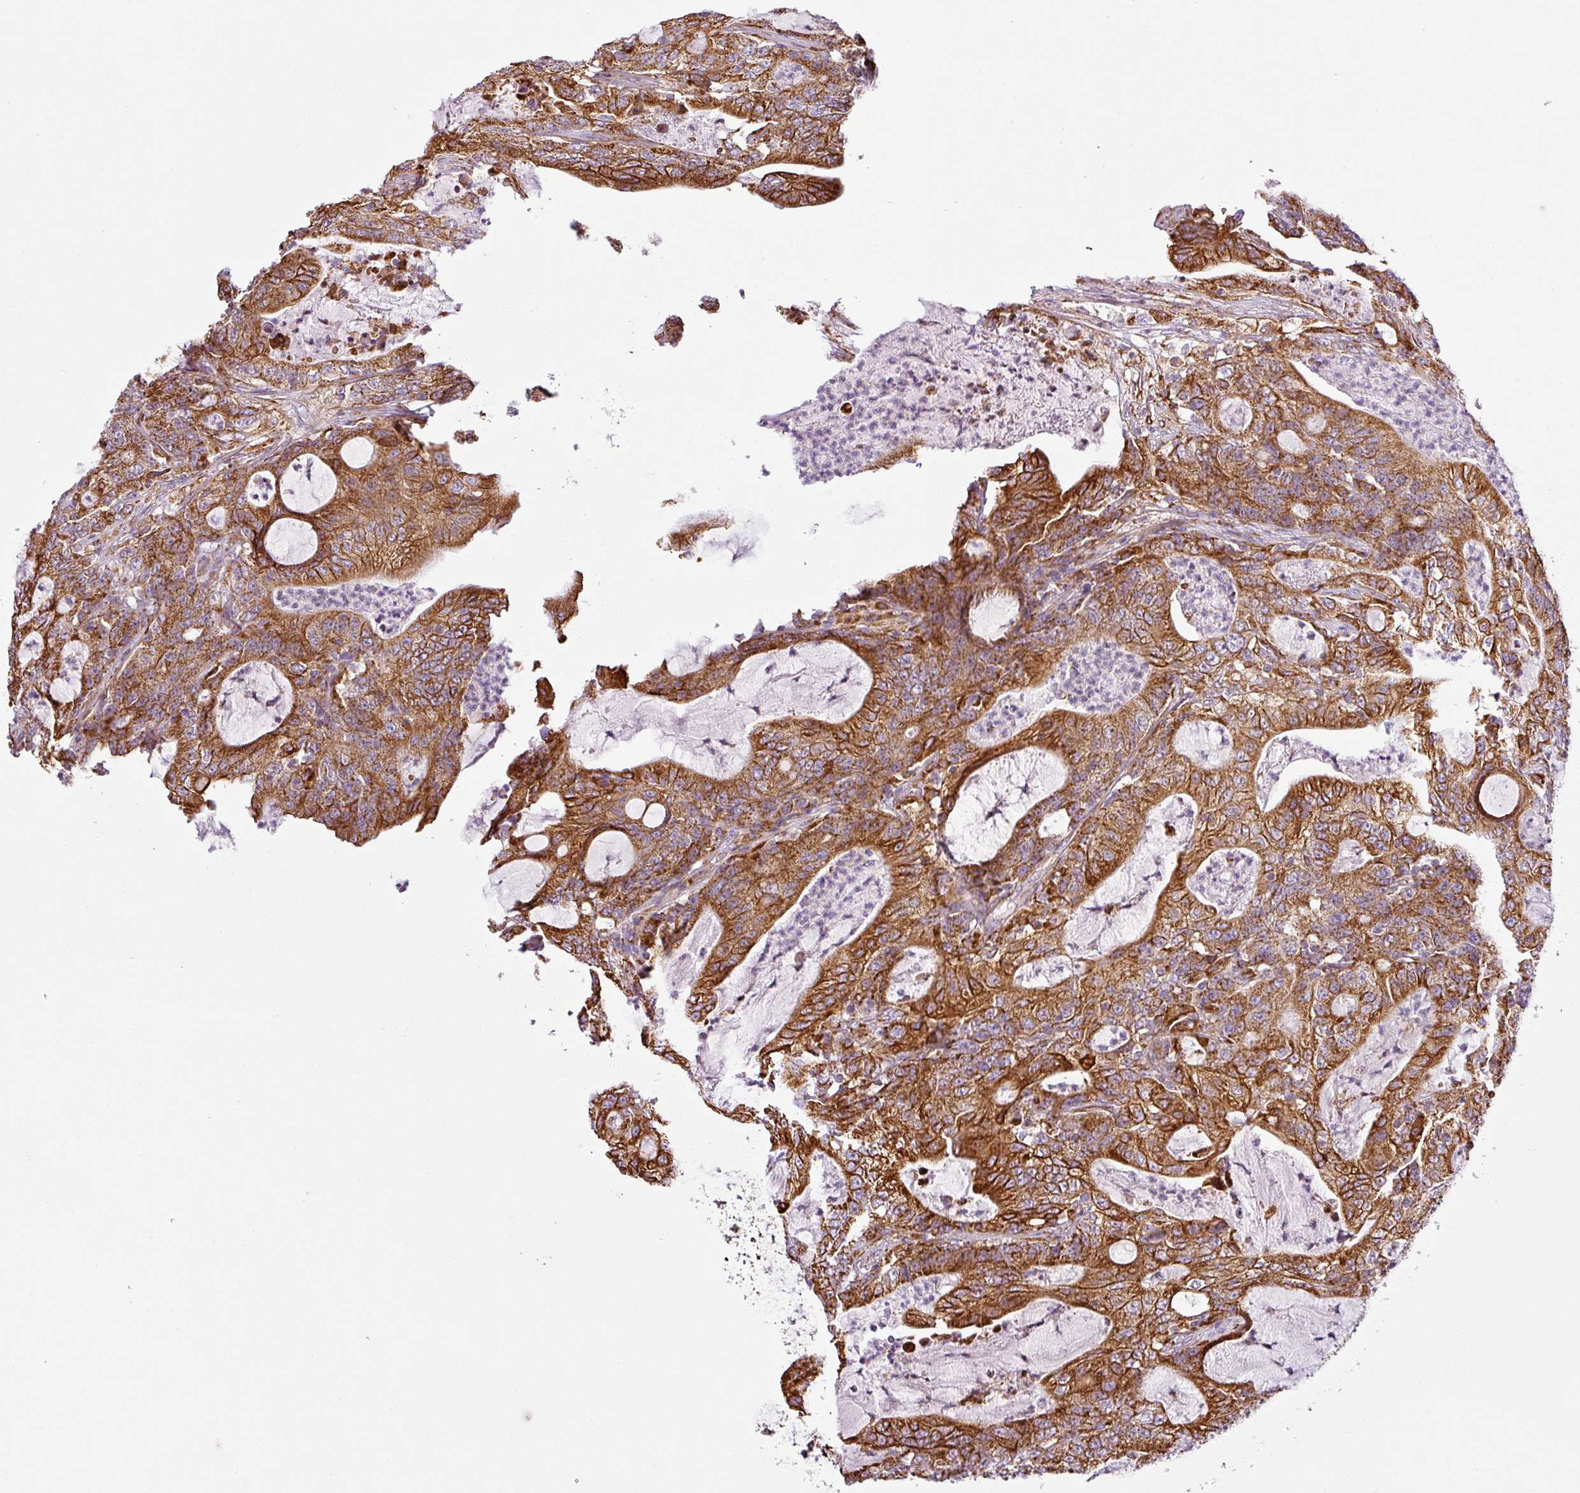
{"staining": {"intensity": "strong", "quantity": ">75%", "location": "cytoplasmic/membranous"}, "tissue": "colorectal cancer", "cell_type": "Tumor cells", "image_type": "cancer", "snomed": [{"axis": "morphology", "description": "Adenocarcinoma, NOS"}, {"axis": "topography", "description": "Colon"}], "caption": "Colorectal cancer stained with IHC reveals strong cytoplasmic/membranous positivity in approximately >75% of tumor cells.", "gene": "ANKRD18A", "patient": {"sex": "male", "age": 83}}